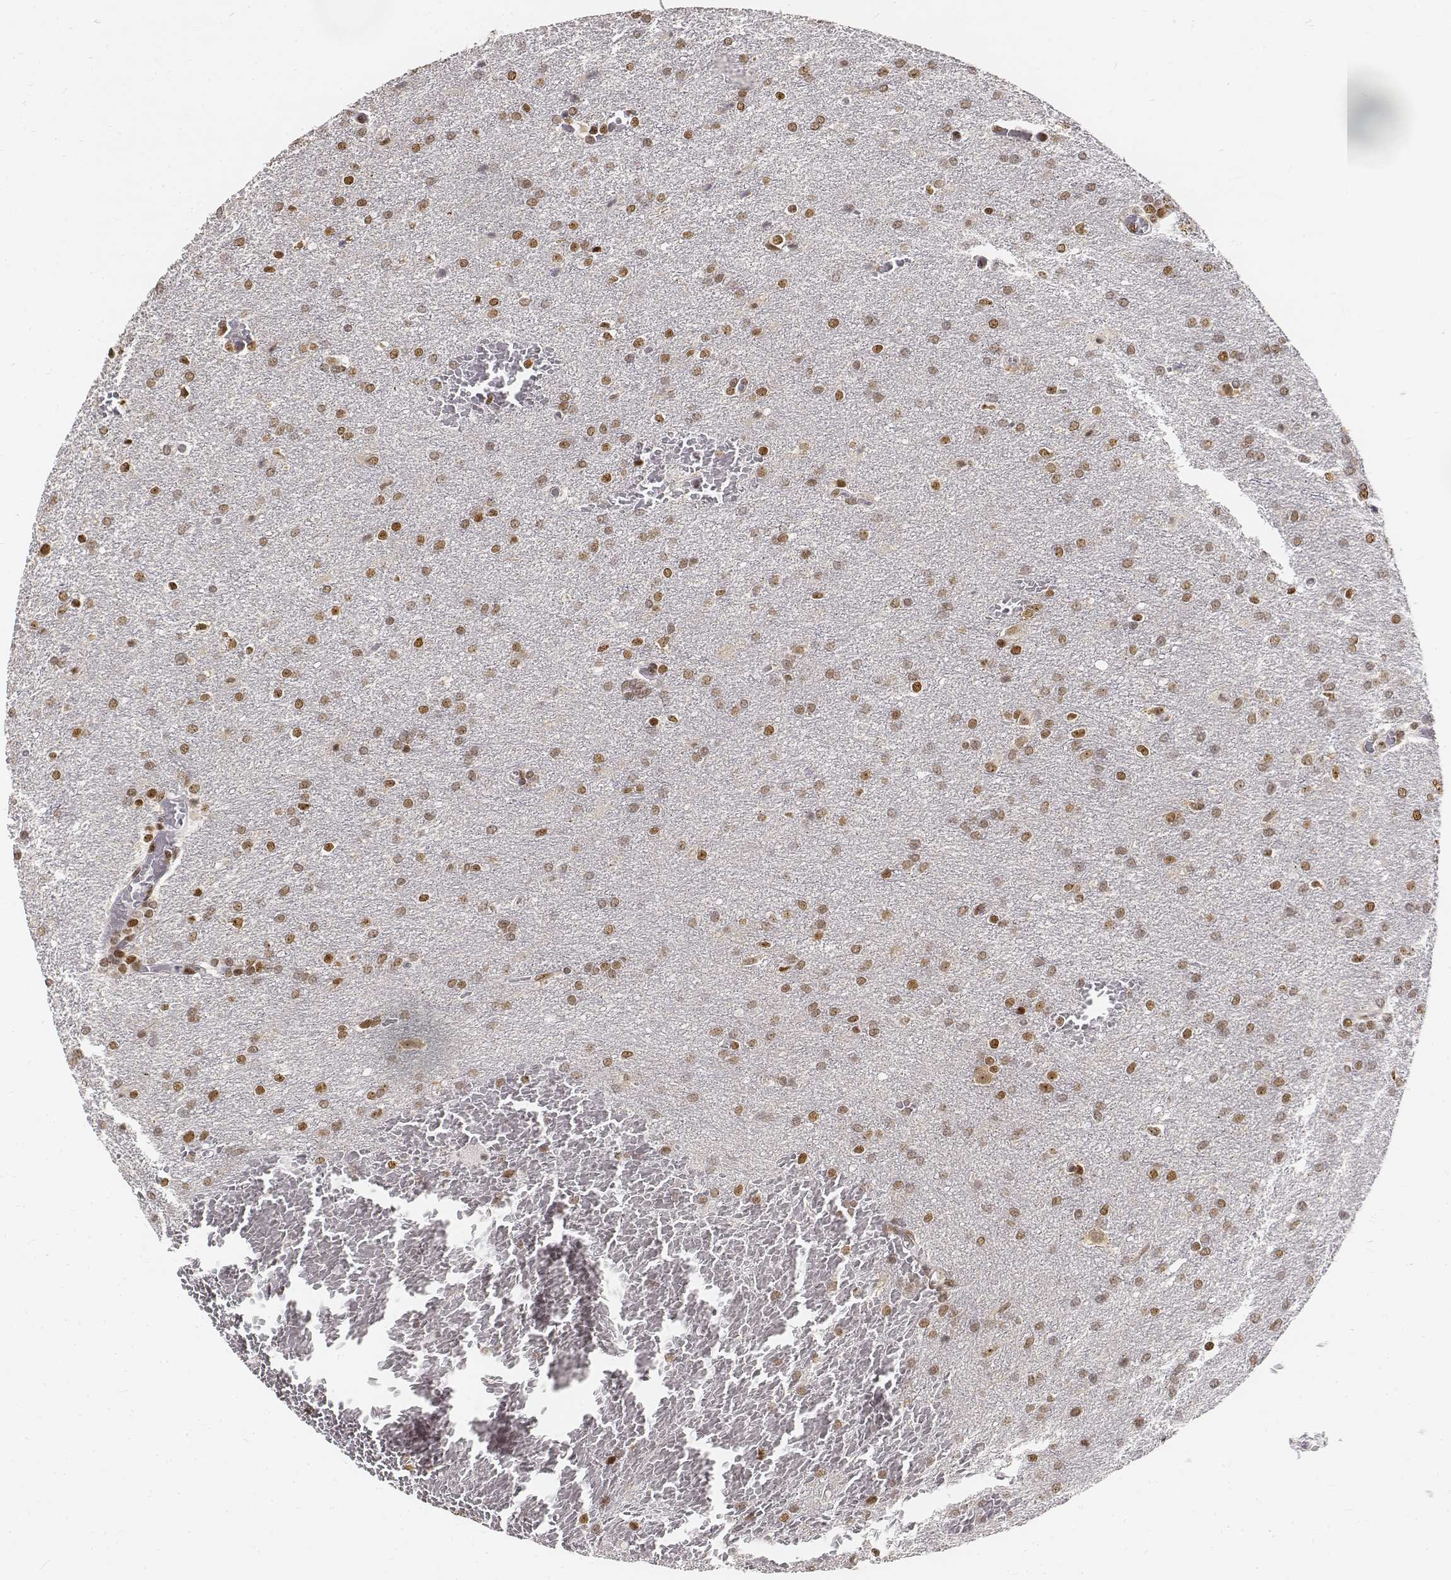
{"staining": {"intensity": "moderate", "quantity": ">75%", "location": "nuclear"}, "tissue": "glioma", "cell_type": "Tumor cells", "image_type": "cancer", "snomed": [{"axis": "morphology", "description": "Glioma, malignant, High grade"}, {"axis": "topography", "description": "Brain"}], "caption": "Immunohistochemistry (IHC) of glioma reveals medium levels of moderate nuclear expression in approximately >75% of tumor cells.", "gene": "PHF6", "patient": {"sex": "male", "age": 68}}